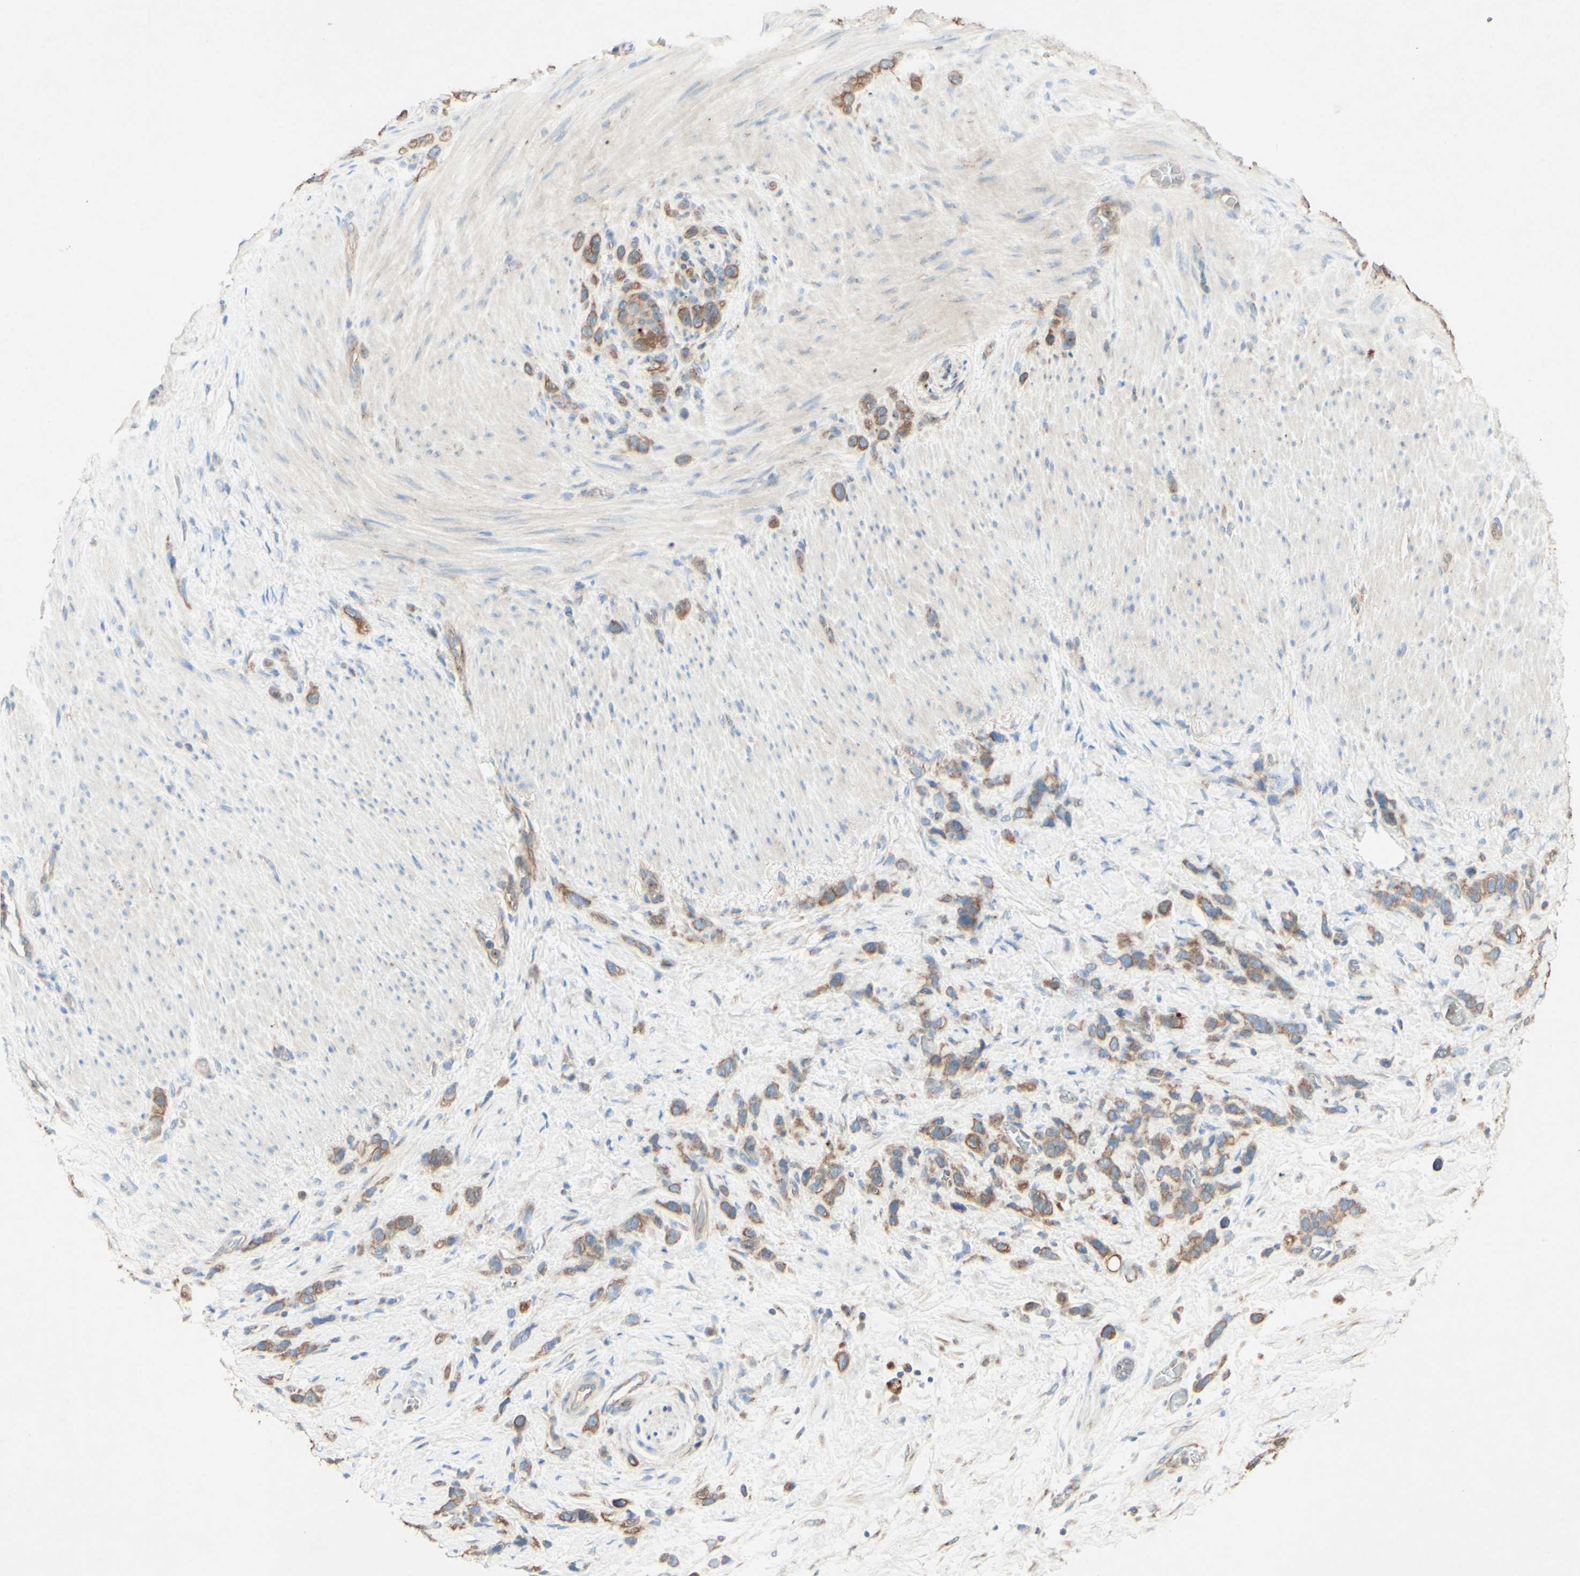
{"staining": {"intensity": "moderate", "quantity": ">75%", "location": "cytoplasmic/membranous"}, "tissue": "stomach cancer", "cell_type": "Tumor cells", "image_type": "cancer", "snomed": [{"axis": "morphology", "description": "Adenocarcinoma, NOS"}, {"axis": "morphology", "description": "Adenocarcinoma, High grade"}, {"axis": "topography", "description": "Stomach, upper"}, {"axis": "topography", "description": "Stomach, lower"}], "caption": "A brown stain labels moderate cytoplasmic/membranous expression of a protein in human stomach cancer (high-grade adenocarcinoma) tumor cells.", "gene": "MTM1", "patient": {"sex": "female", "age": 65}}